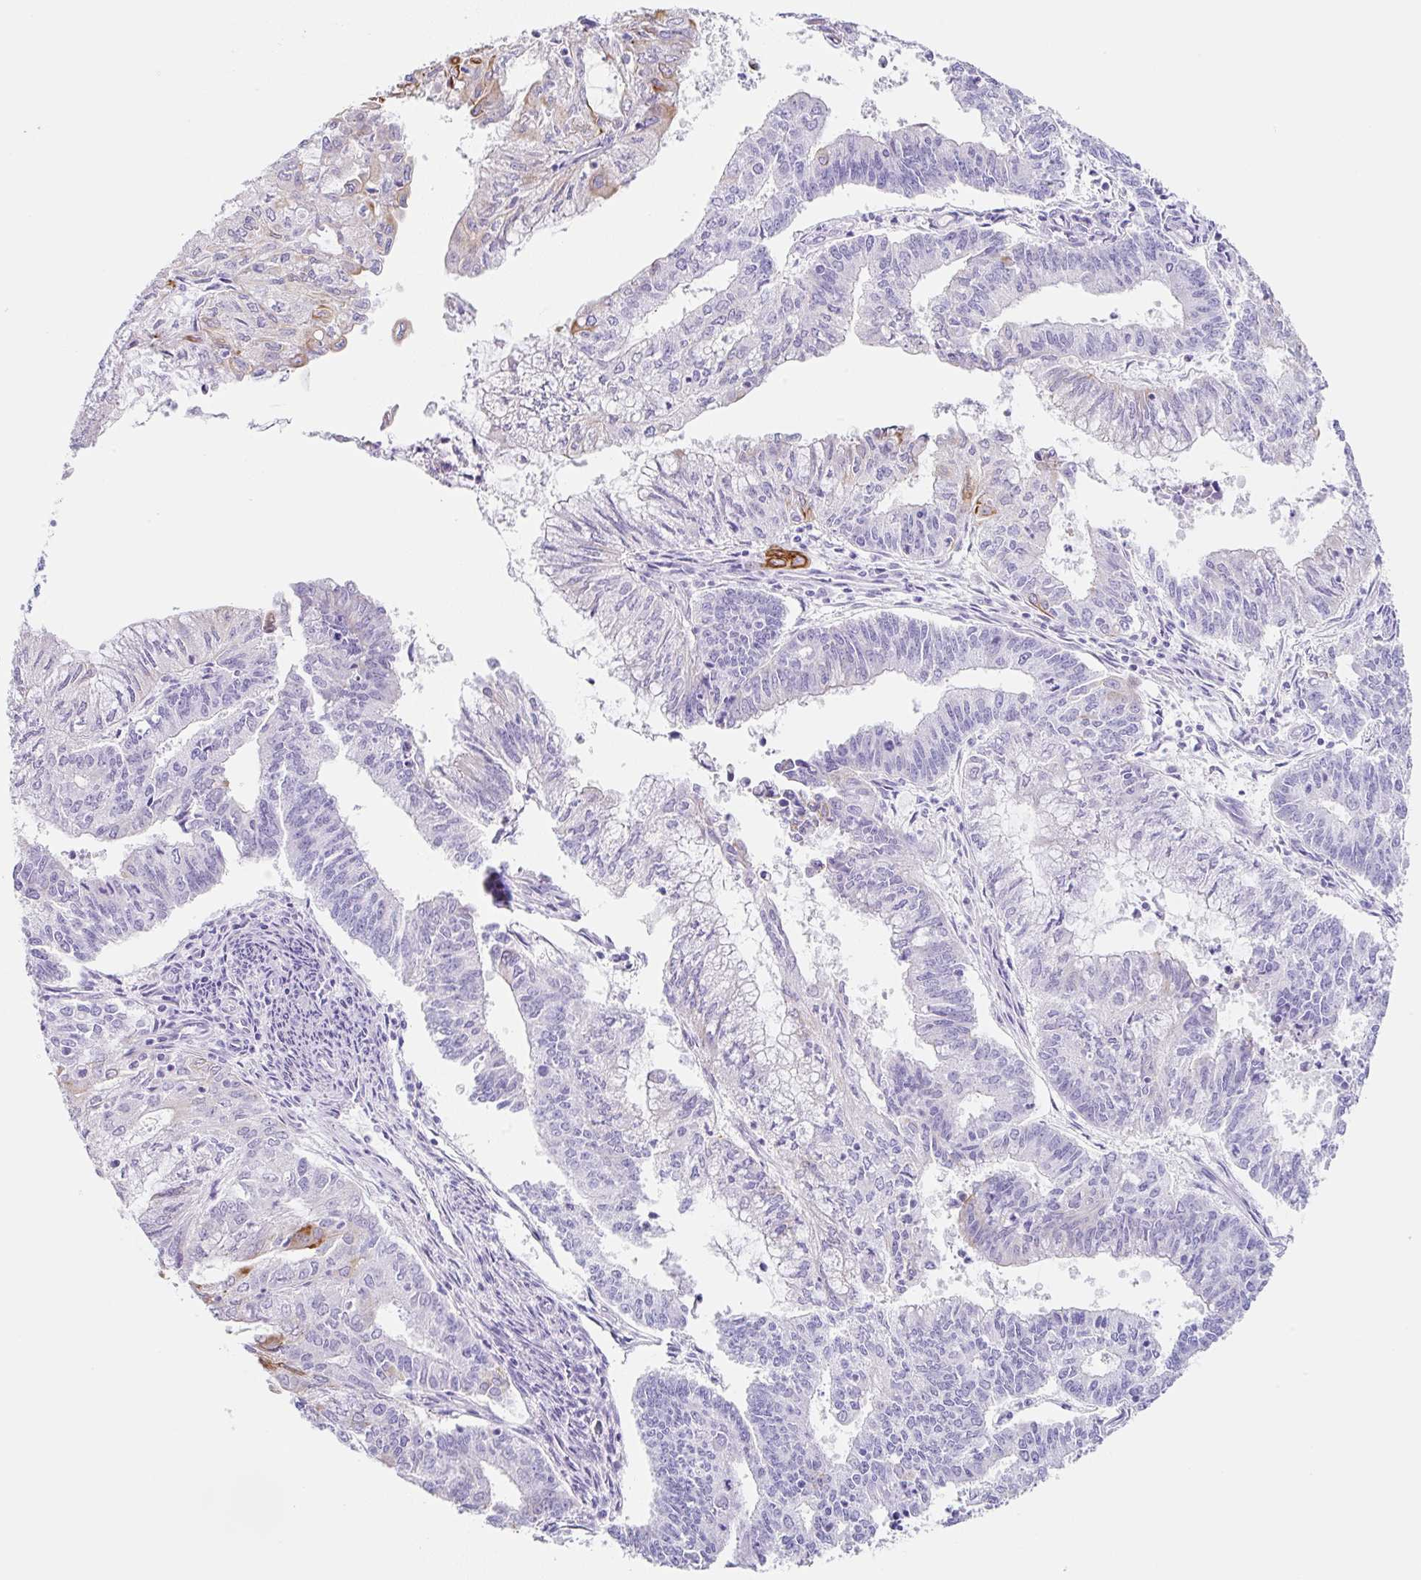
{"staining": {"intensity": "moderate", "quantity": "<25%", "location": "cytoplasmic/membranous"}, "tissue": "endometrial cancer", "cell_type": "Tumor cells", "image_type": "cancer", "snomed": [{"axis": "morphology", "description": "Adenocarcinoma, NOS"}, {"axis": "topography", "description": "Endometrium"}], "caption": "Protein expression analysis of human adenocarcinoma (endometrial) reveals moderate cytoplasmic/membranous positivity in about <25% of tumor cells.", "gene": "CLDND2", "patient": {"sex": "female", "age": 61}}